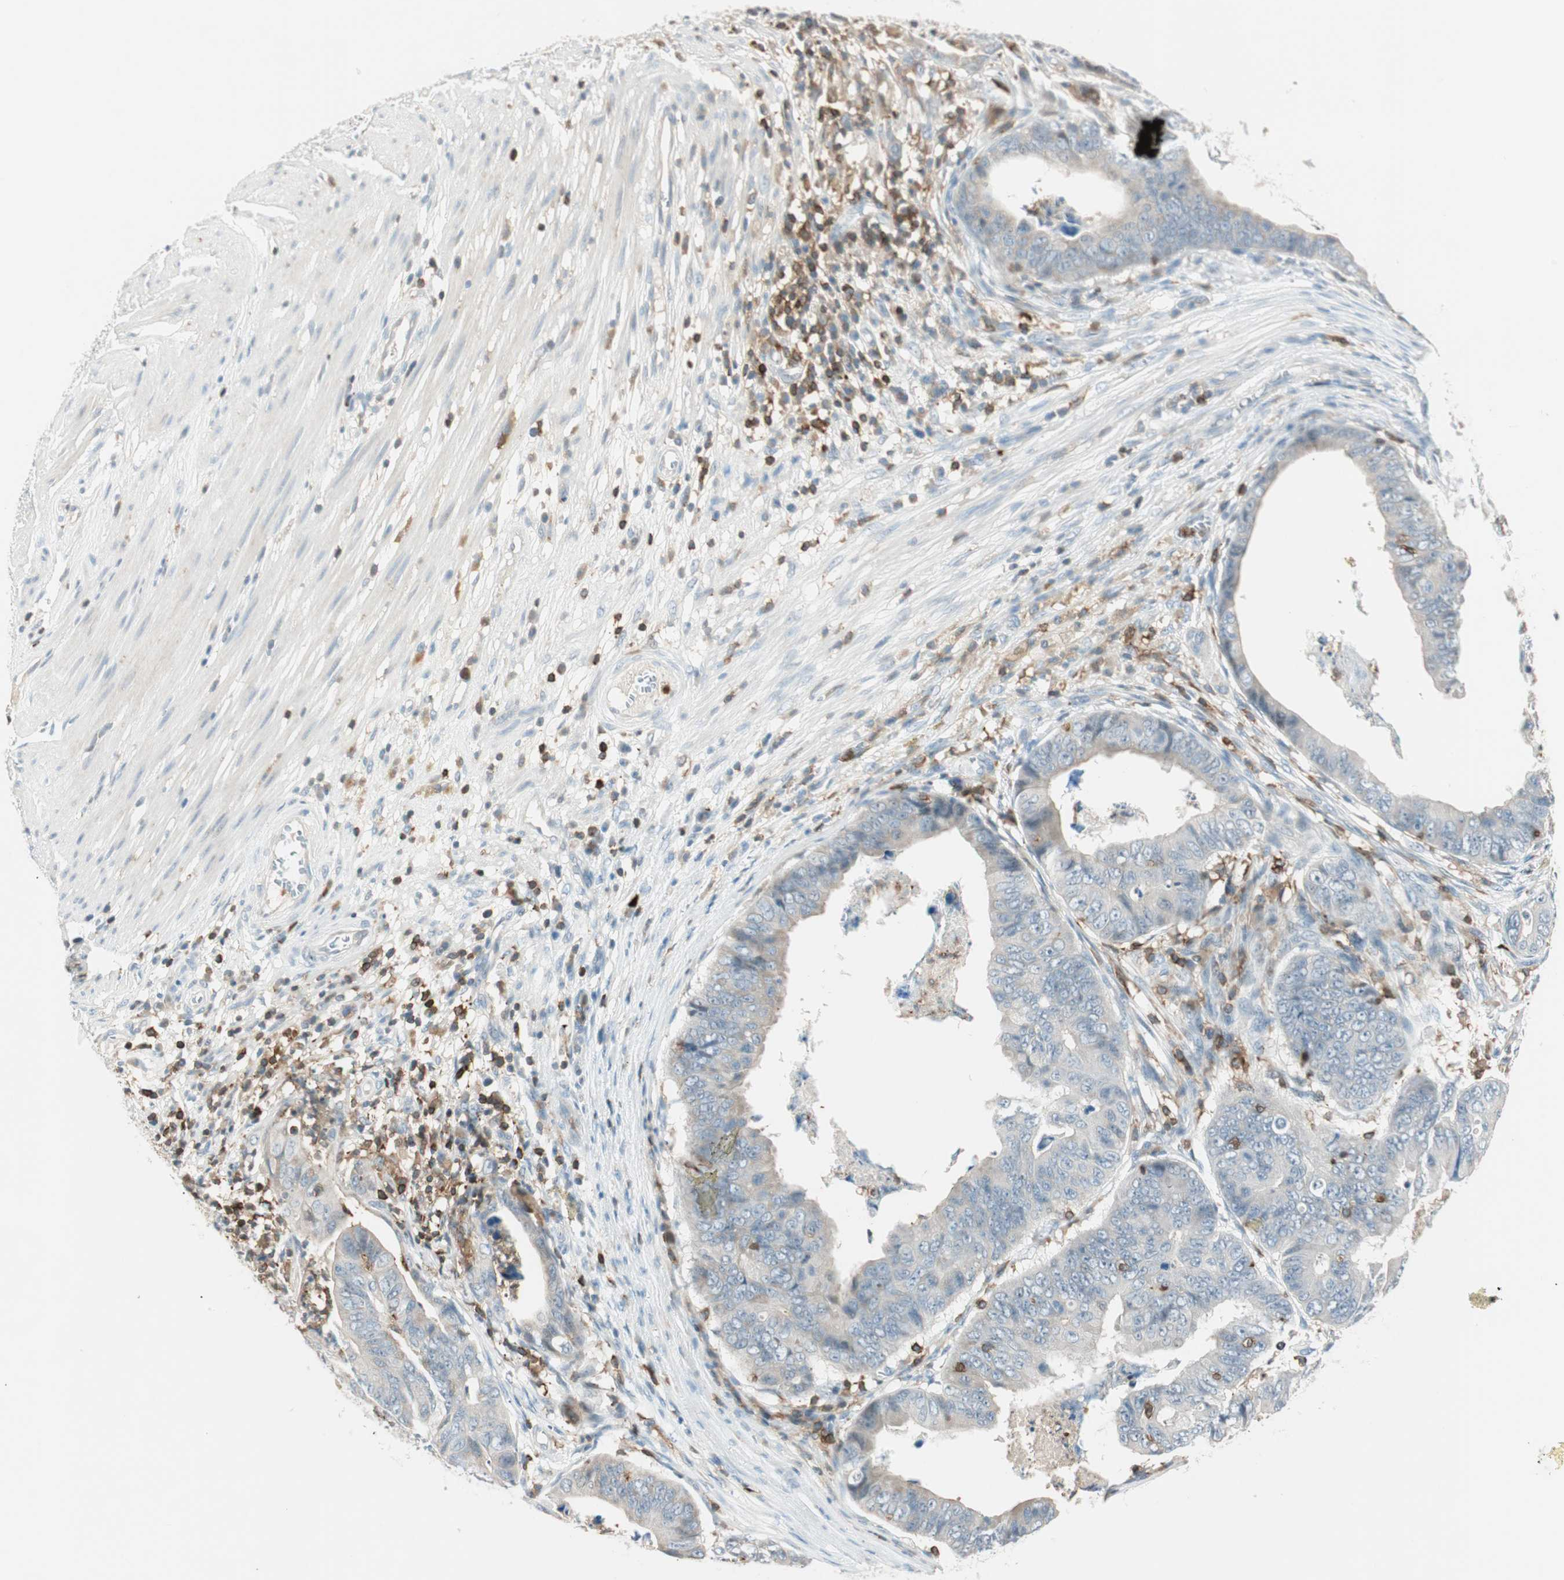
{"staining": {"intensity": "weak", "quantity": "25%-75%", "location": "cytoplasmic/membranous"}, "tissue": "stomach cancer", "cell_type": "Tumor cells", "image_type": "cancer", "snomed": [{"axis": "morphology", "description": "Adenocarcinoma, NOS"}, {"axis": "topography", "description": "Stomach, lower"}], "caption": "Immunohistochemistry (DAB (3,3'-diaminobenzidine)) staining of human stomach cancer (adenocarcinoma) displays weak cytoplasmic/membranous protein staining in about 25%-75% of tumor cells.", "gene": "HPGD", "patient": {"sex": "male", "age": 77}}